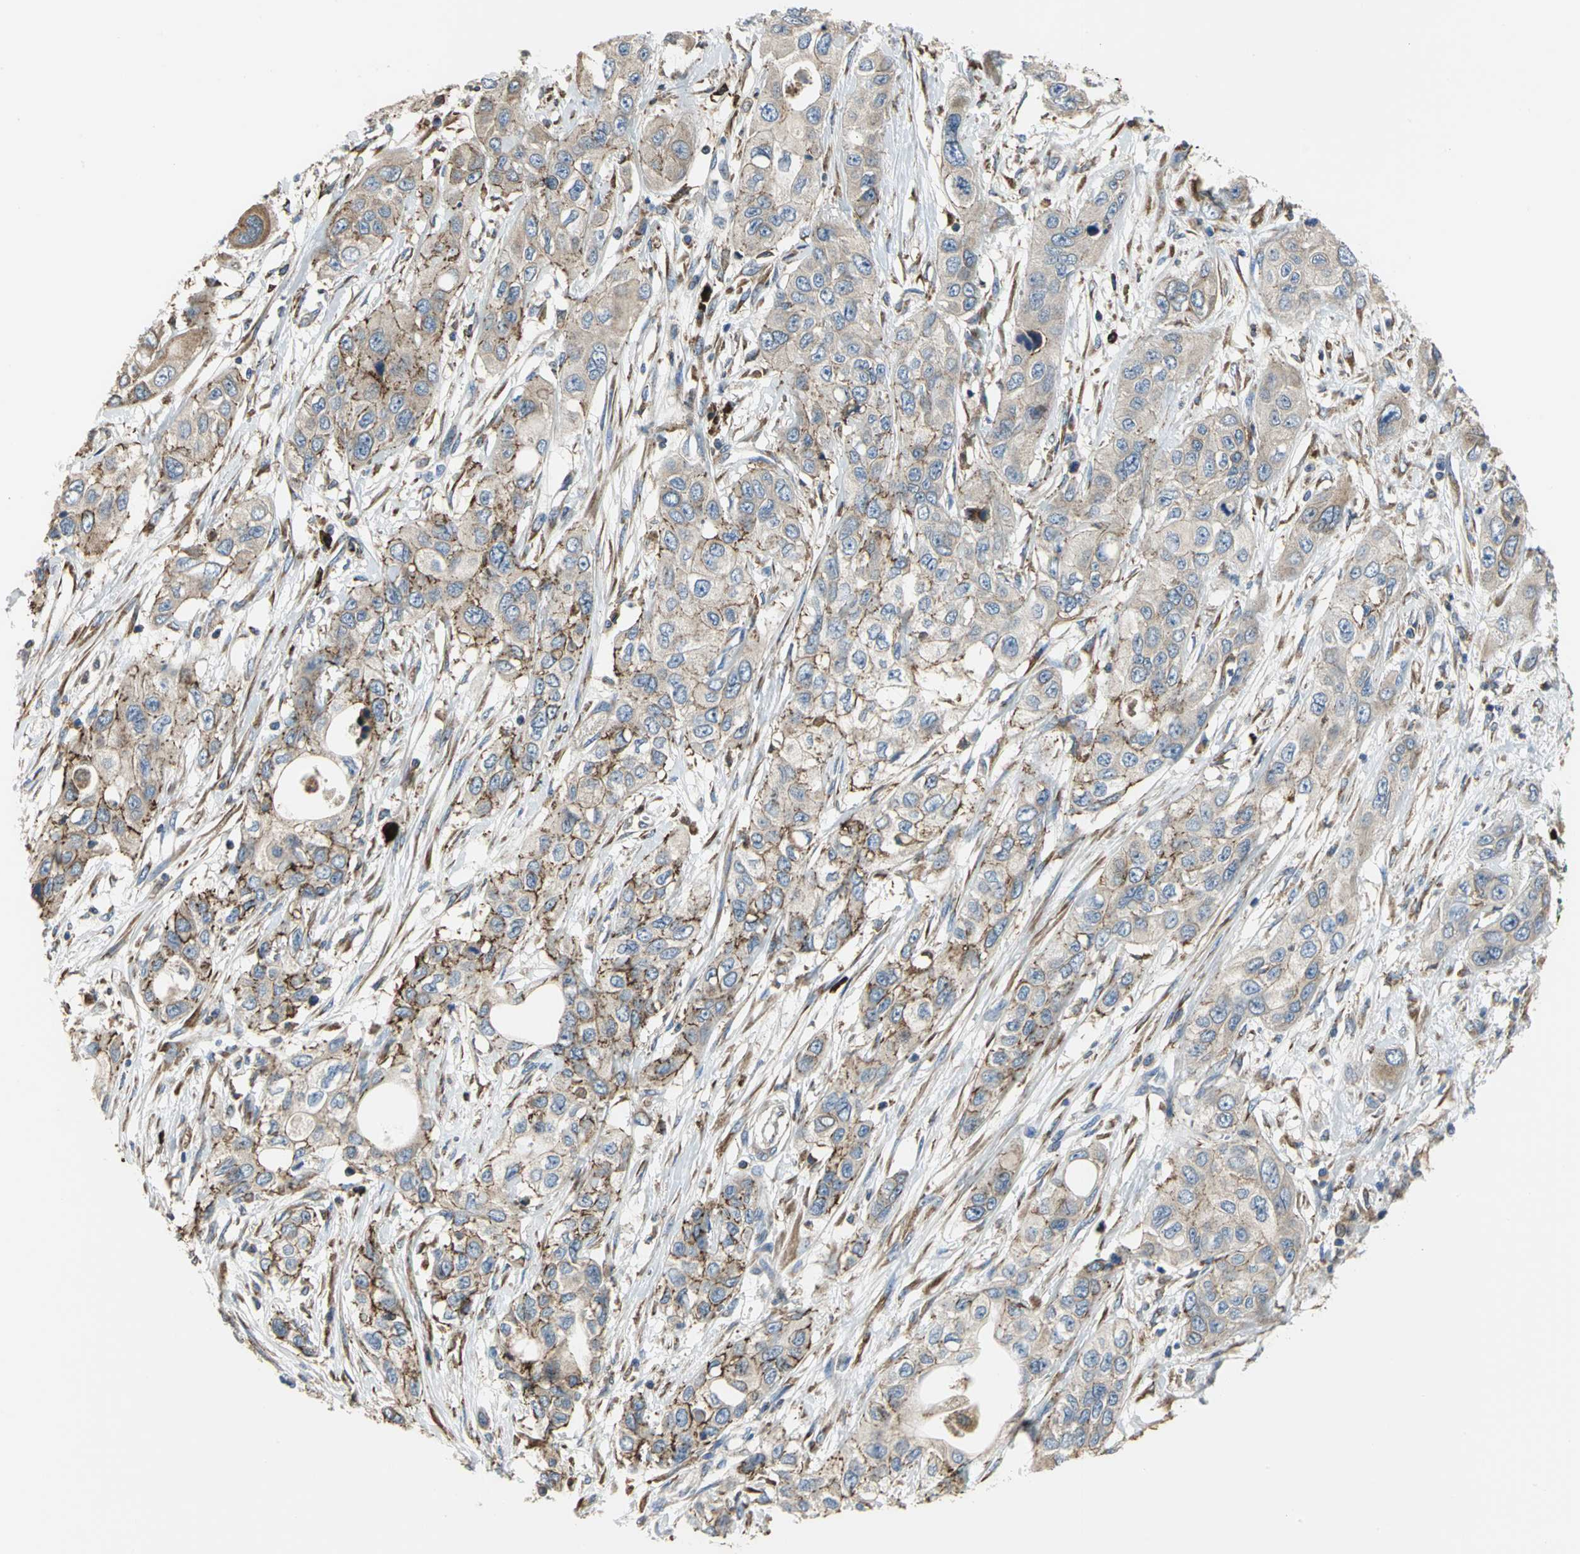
{"staining": {"intensity": "weak", "quantity": ">75%", "location": "cytoplasmic/membranous"}, "tissue": "pancreatic cancer", "cell_type": "Tumor cells", "image_type": "cancer", "snomed": [{"axis": "morphology", "description": "Adenocarcinoma, NOS"}, {"axis": "topography", "description": "Pancreas"}], "caption": "Pancreatic cancer tissue exhibits weak cytoplasmic/membranous expression in approximately >75% of tumor cells, visualized by immunohistochemistry.", "gene": "SDF2L1", "patient": {"sex": "female", "age": 70}}